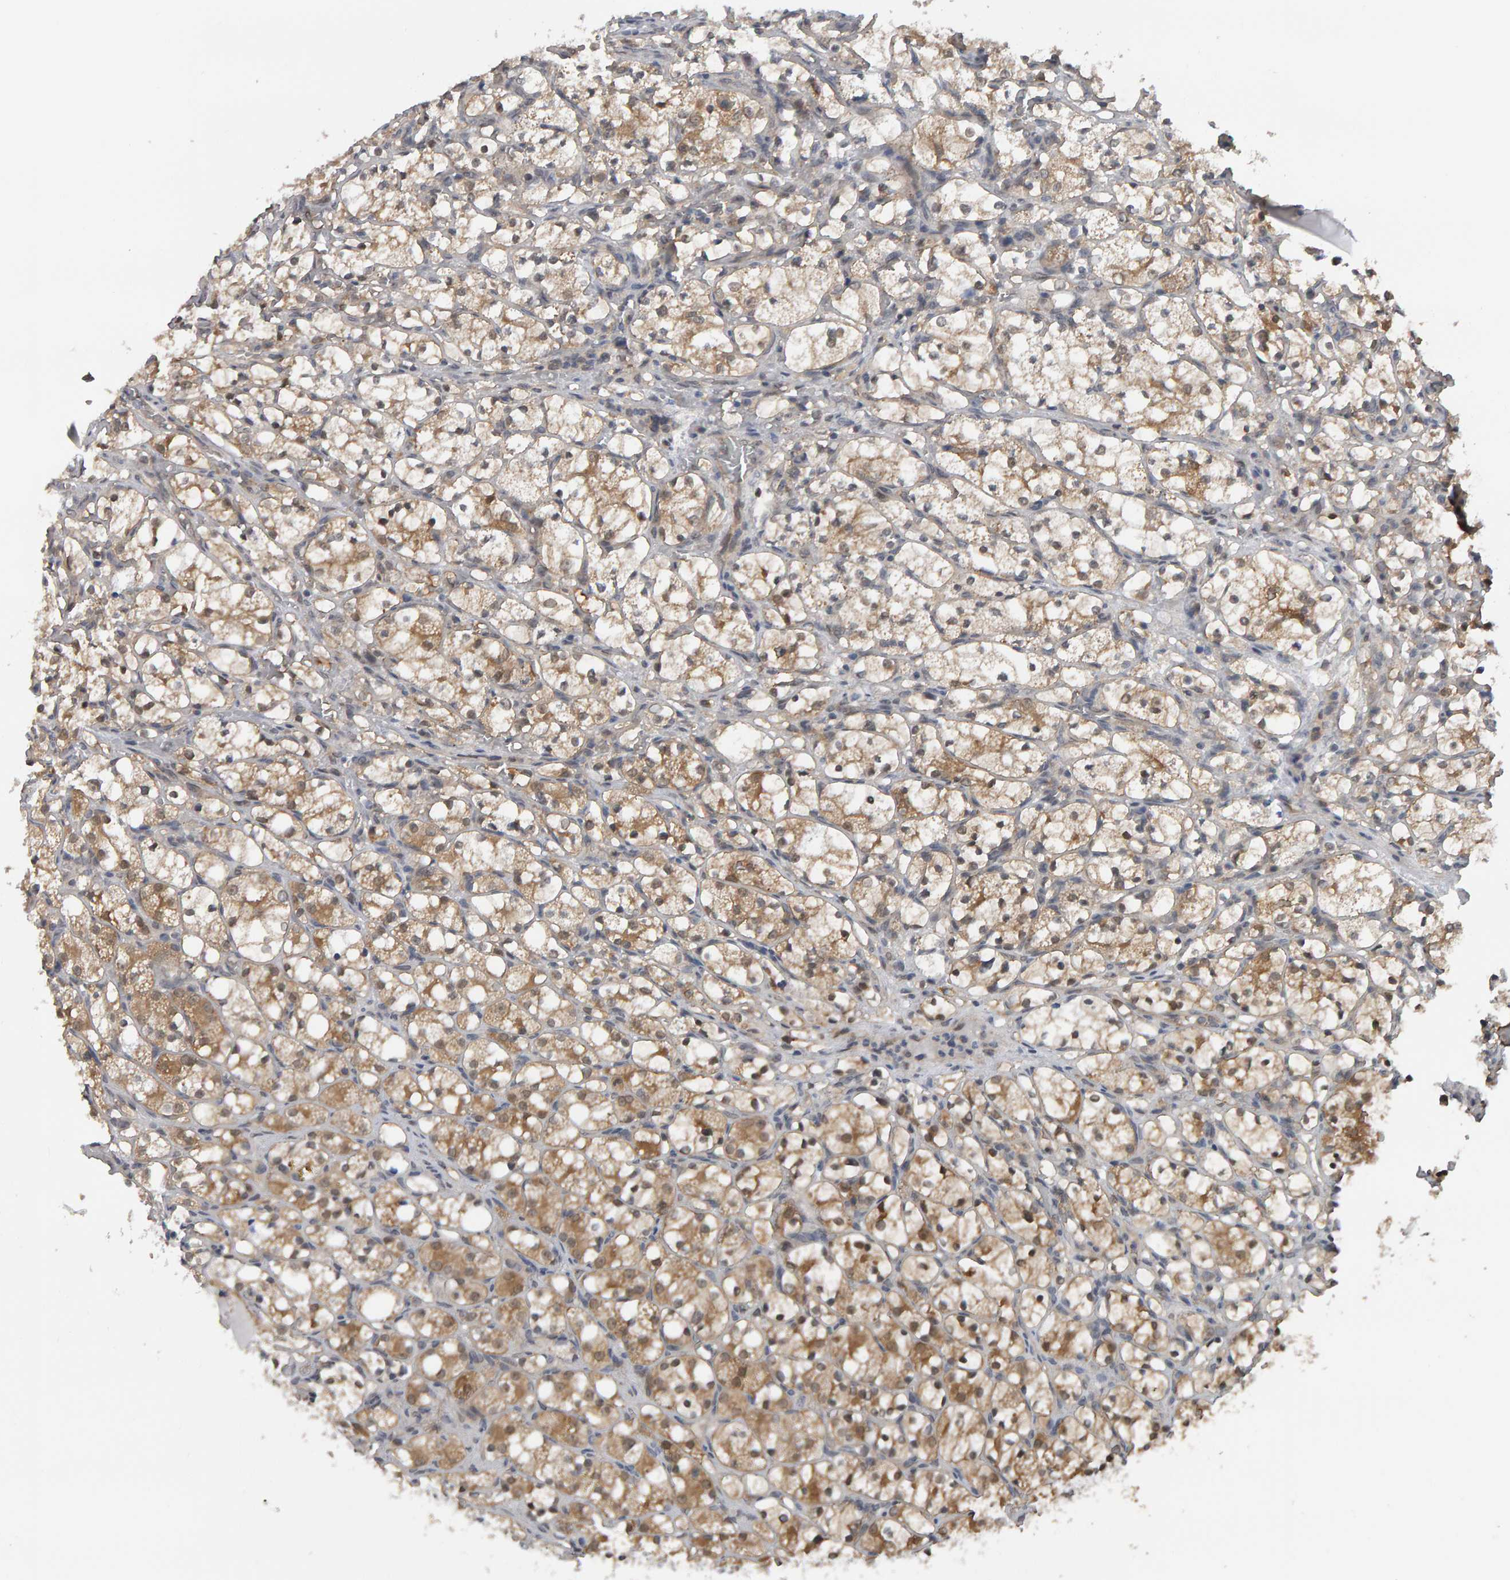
{"staining": {"intensity": "moderate", "quantity": "<25%", "location": "cytoplasmic/membranous,nuclear"}, "tissue": "renal cancer", "cell_type": "Tumor cells", "image_type": "cancer", "snomed": [{"axis": "morphology", "description": "Adenocarcinoma, NOS"}, {"axis": "topography", "description": "Kidney"}], "caption": "There is low levels of moderate cytoplasmic/membranous and nuclear positivity in tumor cells of renal adenocarcinoma, as demonstrated by immunohistochemical staining (brown color).", "gene": "COASY", "patient": {"sex": "female", "age": 69}}